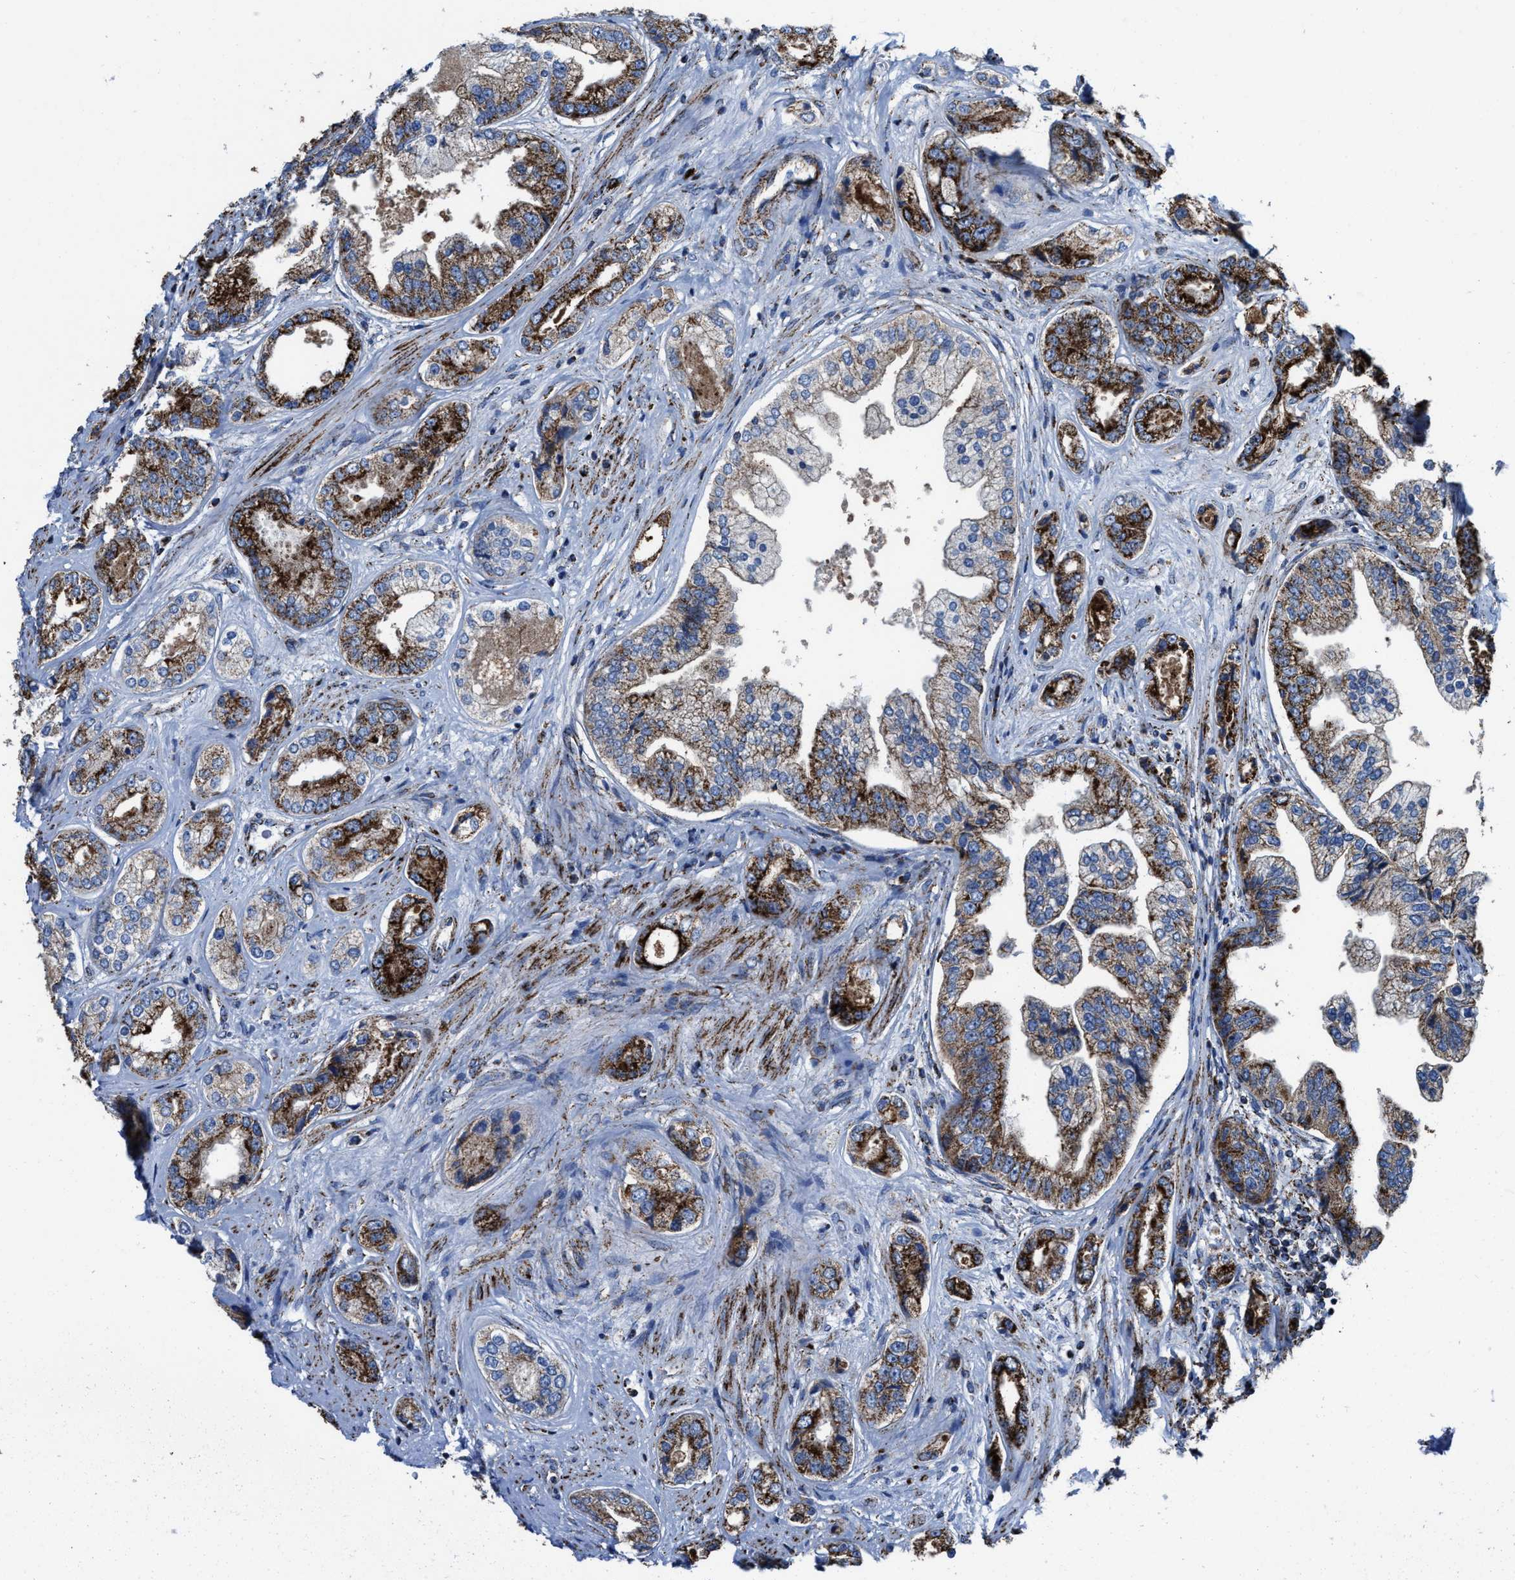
{"staining": {"intensity": "strong", "quantity": ">75%", "location": "cytoplasmic/membranous"}, "tissue": "prostate cancer", "cell_type": "Tumor cells", "image_type": "cancer", "snomed": [{"axis": "morphology", "description": "Adenocarcinoma, High grade"}, {"axis": "topography", "description": "Prostate"}], "caption": "Brown immunohistochemical staining in adenocarcinoma (high-grade) (prostate) reveals strong cytoplasmic/membranous expression in approximately >75% of tumor cells. Using DAB (brown) and hematoxylin (blue) stains, captured at high magnification using brightfield microscopy.", "gene": "ALDH1B1", "patient": {"sex": "male", "age": 61}}